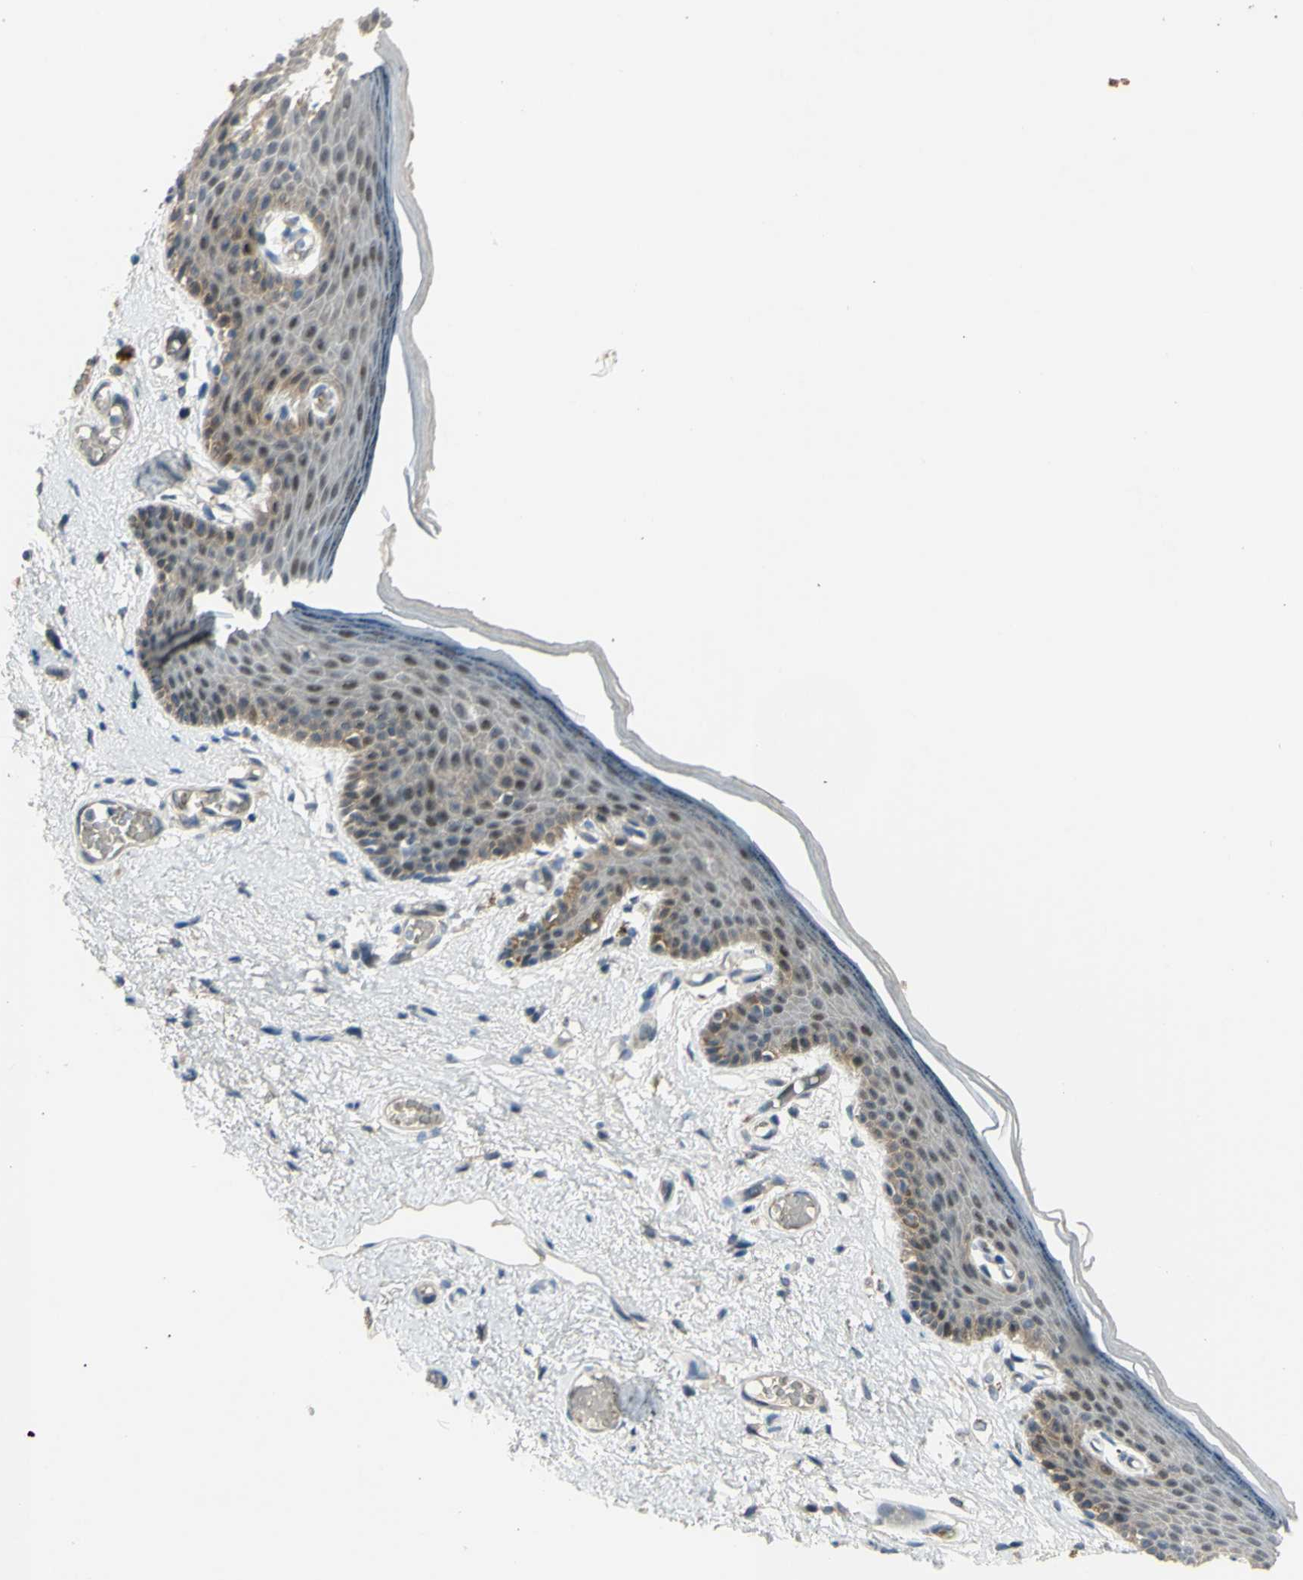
{"staining": {"intensity": "moderate", "quantity": "<25%", "location": "cytoplasmic/membranous,nuclear"}, "tissue": "skin", "cell_type": "Epidermal cells", "image_type": "normal", "snomed": [{"axis": "morphology", "description": "Normal tissue, NOS"}, {"axis": "topography", "description": "Vulva"}], "caption": "The immunohistochemical stain shows moderate cytoplasmic/membranous,nuclear expression in epidermal cells of normal skin. (Brightfield microscopy of DAB IHC at high magnification).", "gene": "ZNF184", "patient": {"sex": "female", "age": 54}}